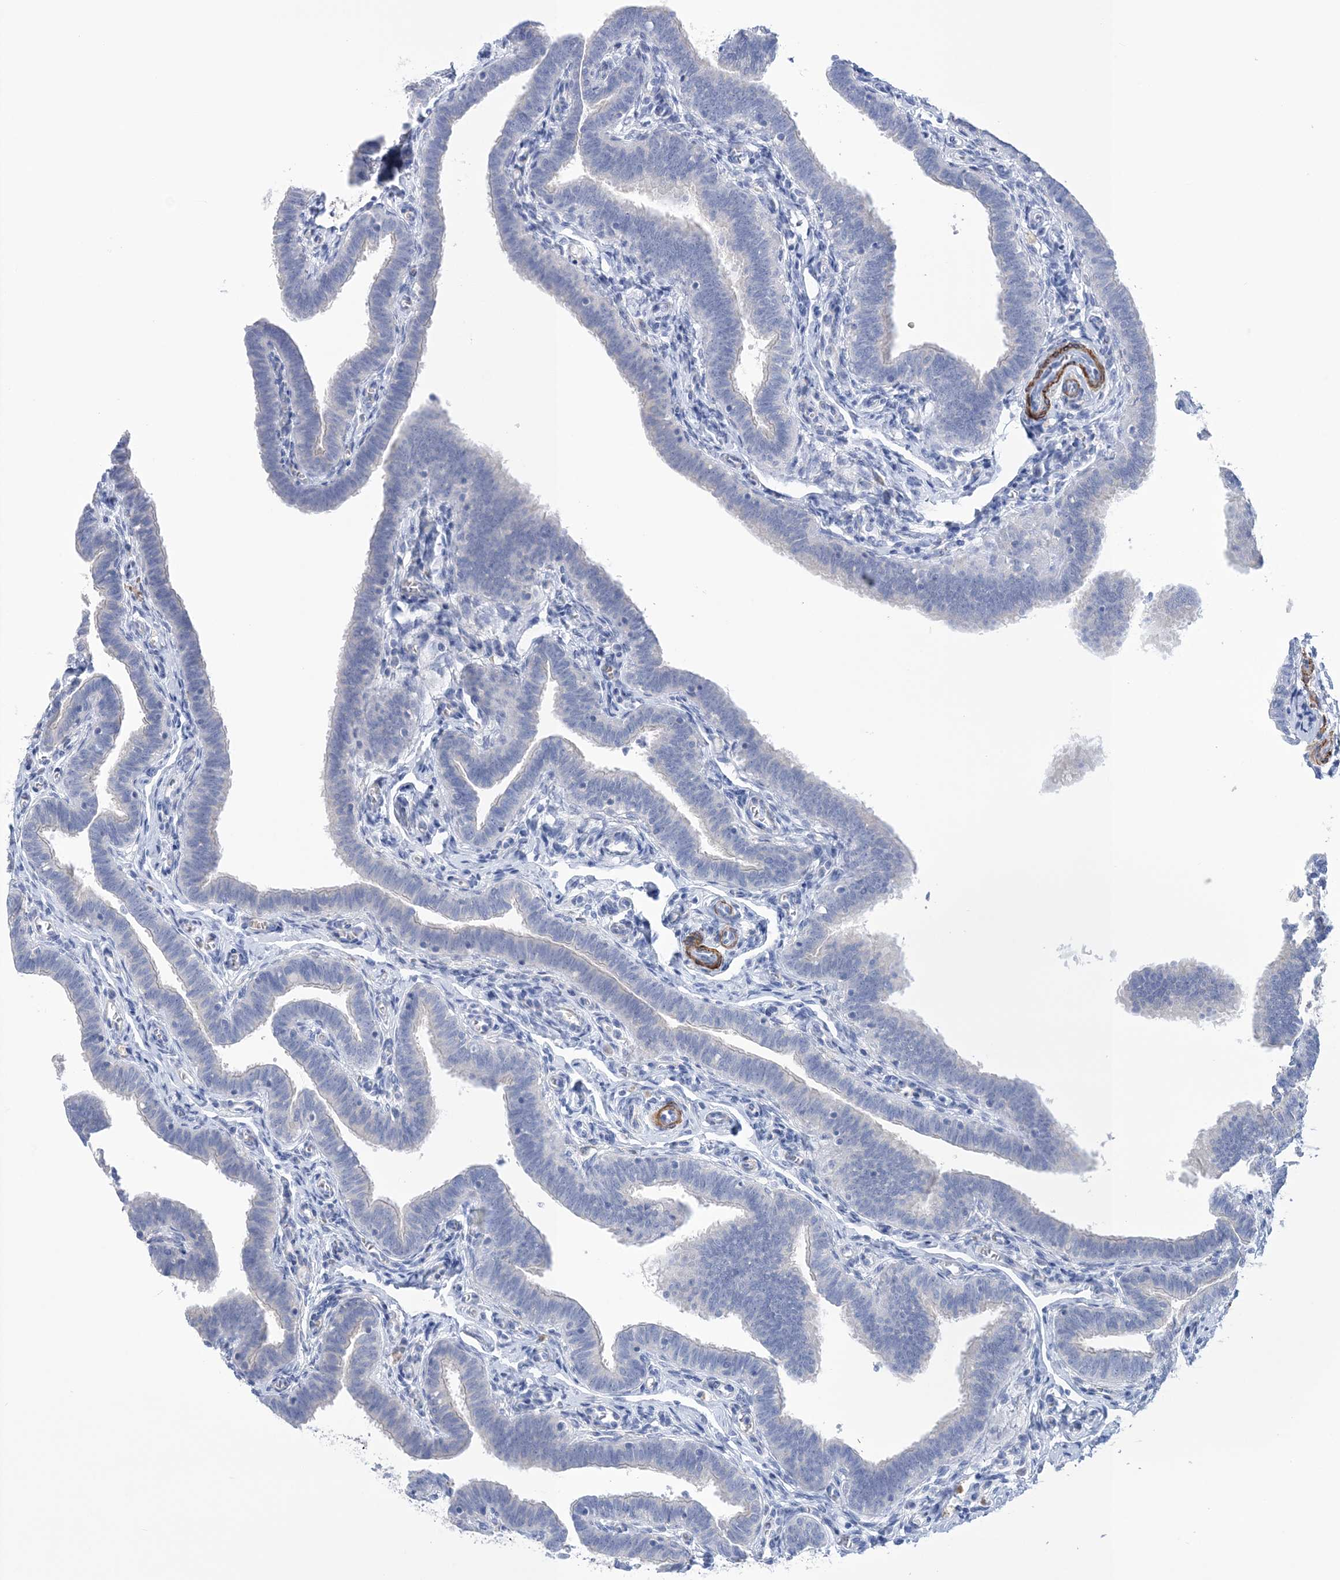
{"staining": {"intensity": "negative", "quantity": "none", "location": "none"}, "tissue": "fallopian tube", "cell_type": "Glandular cells", "image_type": "normal", "snomed": [{"axis": "morphology", "description": "Normal tissue, NOS"}, {"axis": "topography", "description": "Fallopian tube"}], "caption": "This is a histopathology image of immunohistochemistry (IHC) staining of unremarkable fallopian tube, which shows no expression in glandular cells.", "gene": "WDR74", "patient": {"sex": "female", "age": 36}}